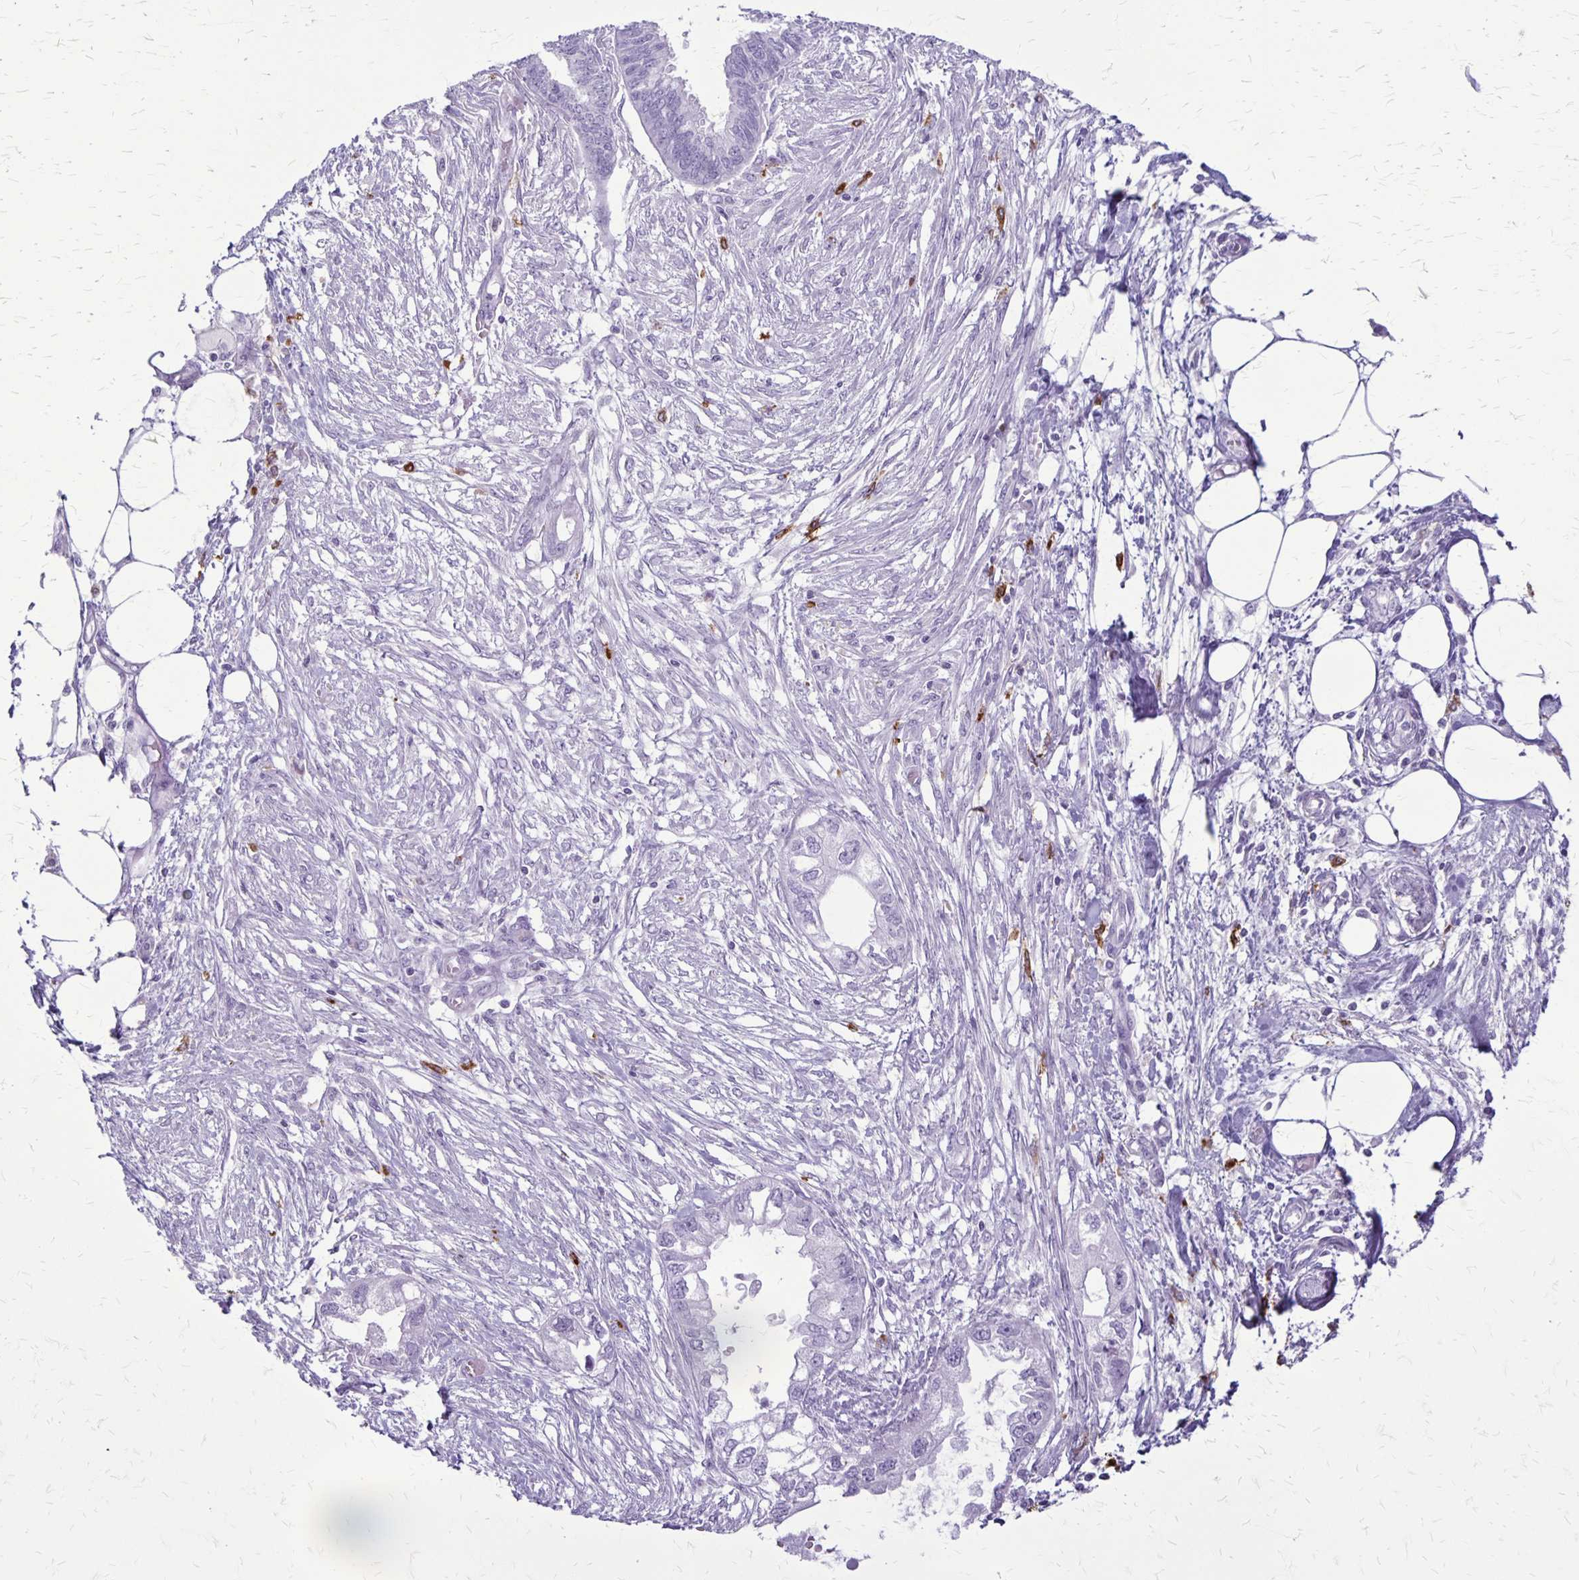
{"staining": {"intensity": "negative", "quantity": "none", "location": "none"}, "tissue": "endometrial cancer", "cell_type": "Tumor cells", "image_type": "cancer", "snomed": [{"axis": "morphology", "description": "Adenocarcinoma, NOS"}, {"axis": "morphology", "description": "Adenocarcinoma, metastatic, NOS"}, {"axis": "topography", "description": "Adipose tissue"}, {"axis": "topography", "description": "Endometrium"}], "caption": "DAB (3,3'-diaminobenzidine) immunohistochemical staining of endometrial cancer (metastatic adenocarcinoma) displays no significant positivity in tumor cells. The staining was performed using DAB (3,3'-diaminobenzidine) to visualize the protein expression in brown, while the nuclei were stained in blue with hematoxylin (Magnification: 20x).", "gene": "RTN1", "patient": {"sex": "female", "age": 67}}